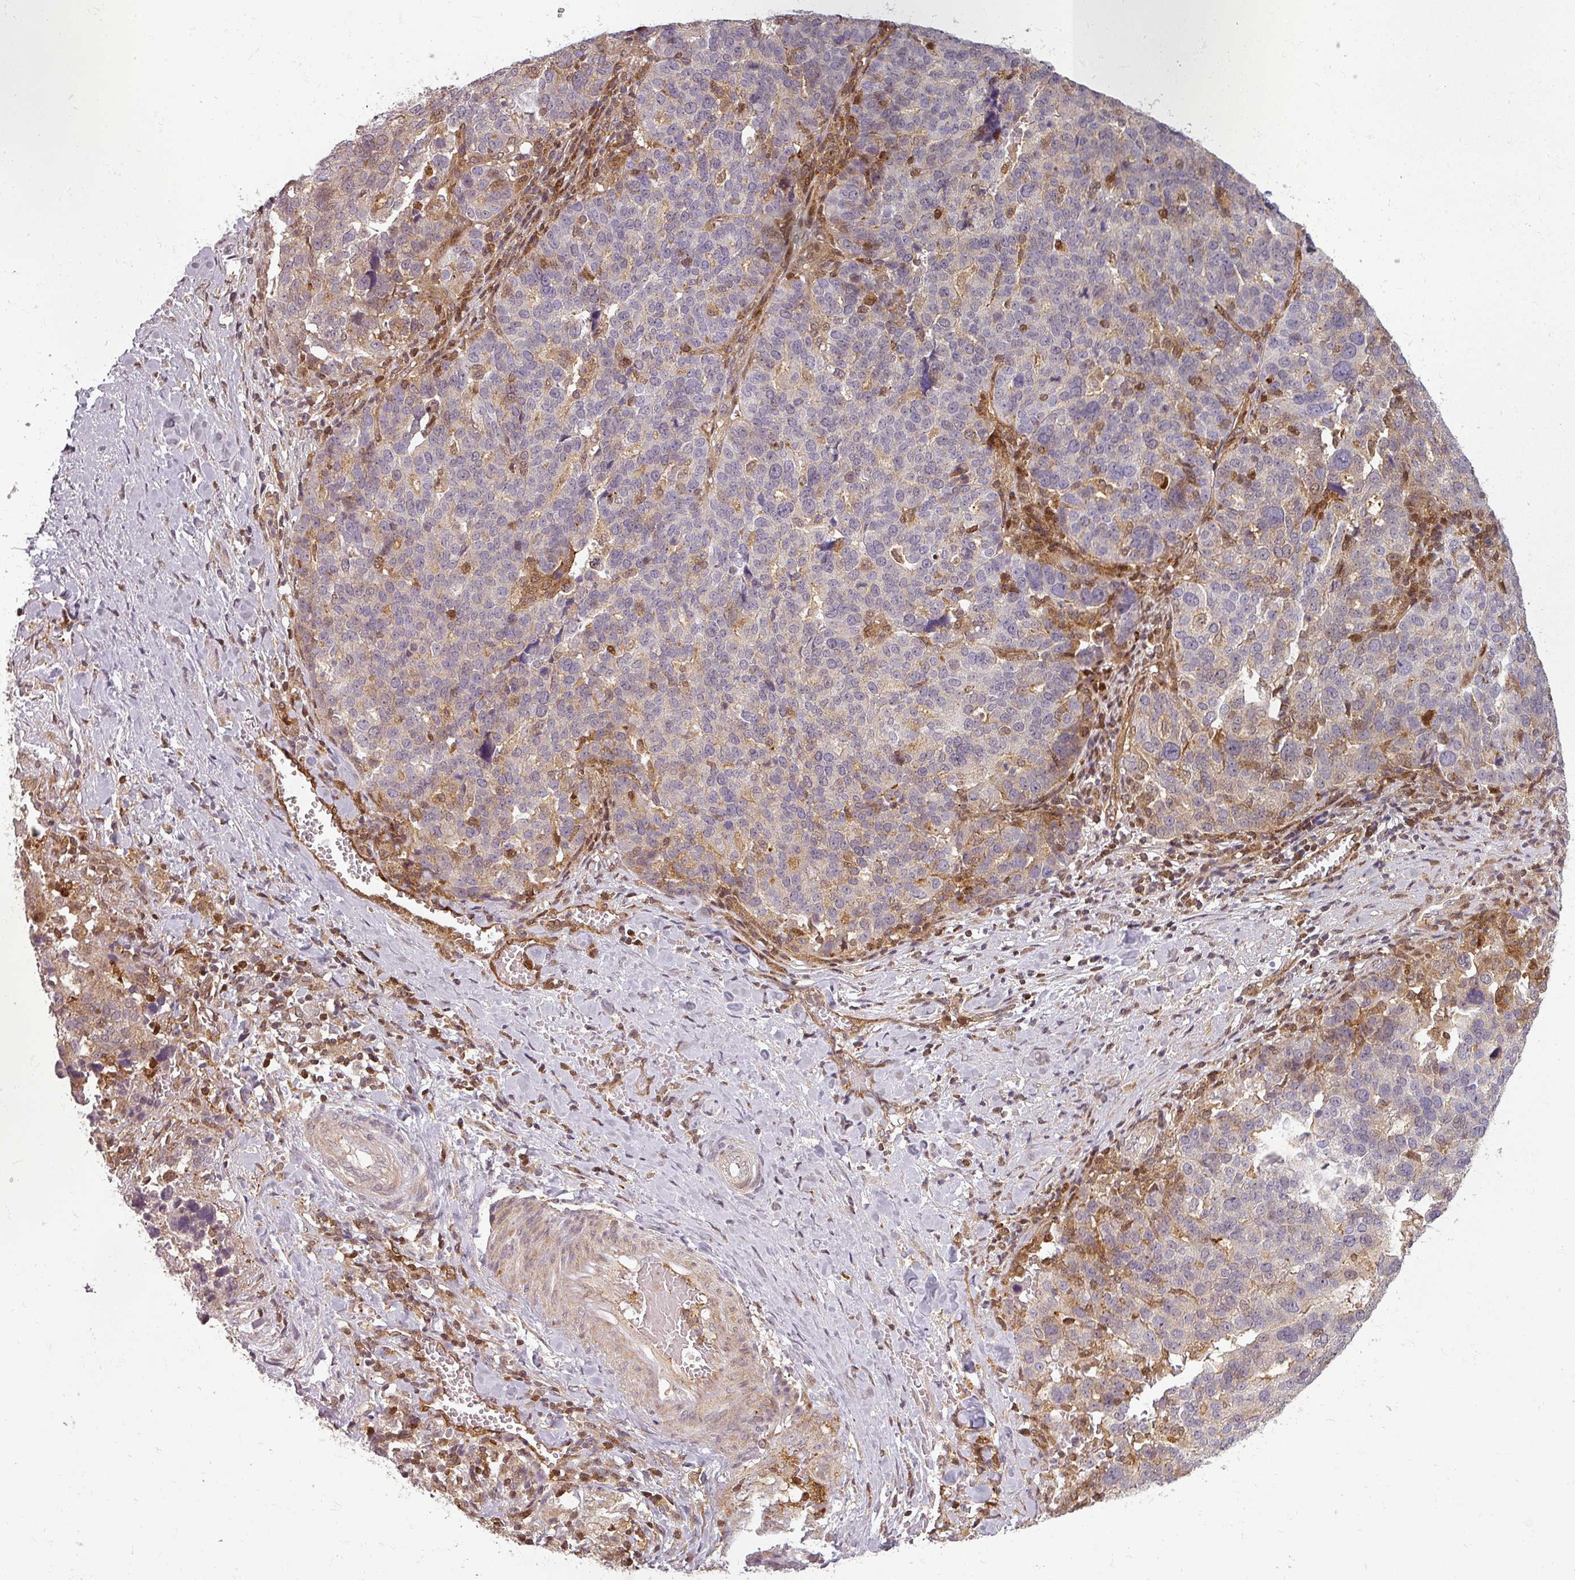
{"staining": {"intensity": "weak", "quantity": "25%-75%", "location": "cytoplasmic/membranous"}, "tissue": "ovarian cancer", "cell_type": "Tumor cells", "image_type": "cancer", "snomed": [{"axis": "morphology", "description": "Cystadenocarcinoma, serous, NOS"}, {"axis": "topography", "description": "Ovary"}], "caption": "Human ovarian serous cystadenocarcinoma stained with a brown dye displays weak cytoplasmic/membranous positive positivity in about 25%-75% of tumor cells.", "gene": "CLIC1", "patient": {"sex": "female", "age": 59}}